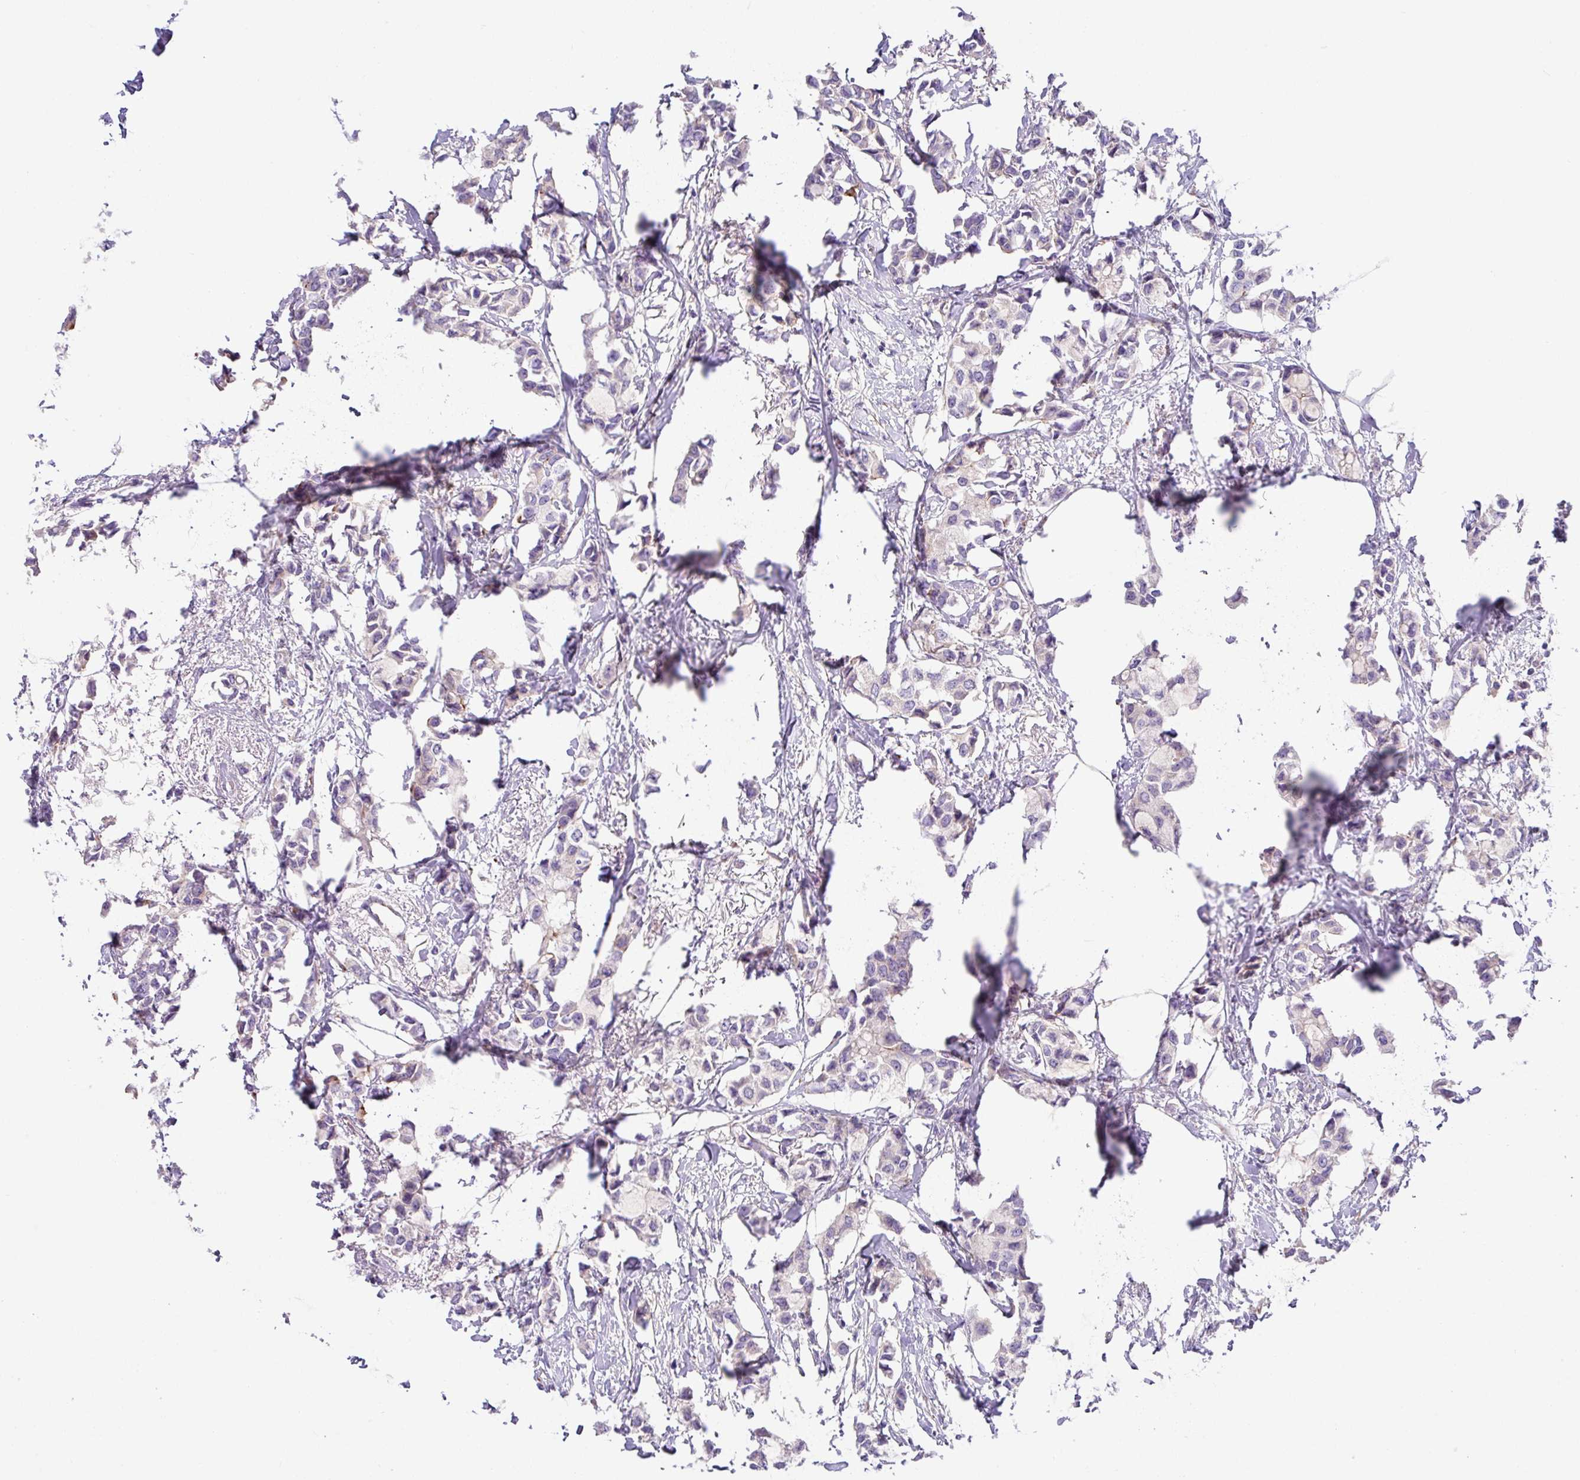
{"staining": {"intensity": "negative", "quantity": "none", "location": "none"}, "tissue": "breast cancer", "cell_type": "Tumor cells", "image_type": "cancer", "snomed": [{"axis": "morphology", "description": "Duct carcinoma"}, {"axis": "topography", "description": "Breast"}], "caption": "Protein analysis of breast cancer demonstrates no significant expression in tumor cells. Nuclei are stained in blue.", "gene": "CRISP3", "patient": {"sex": "female", "age": 73}}